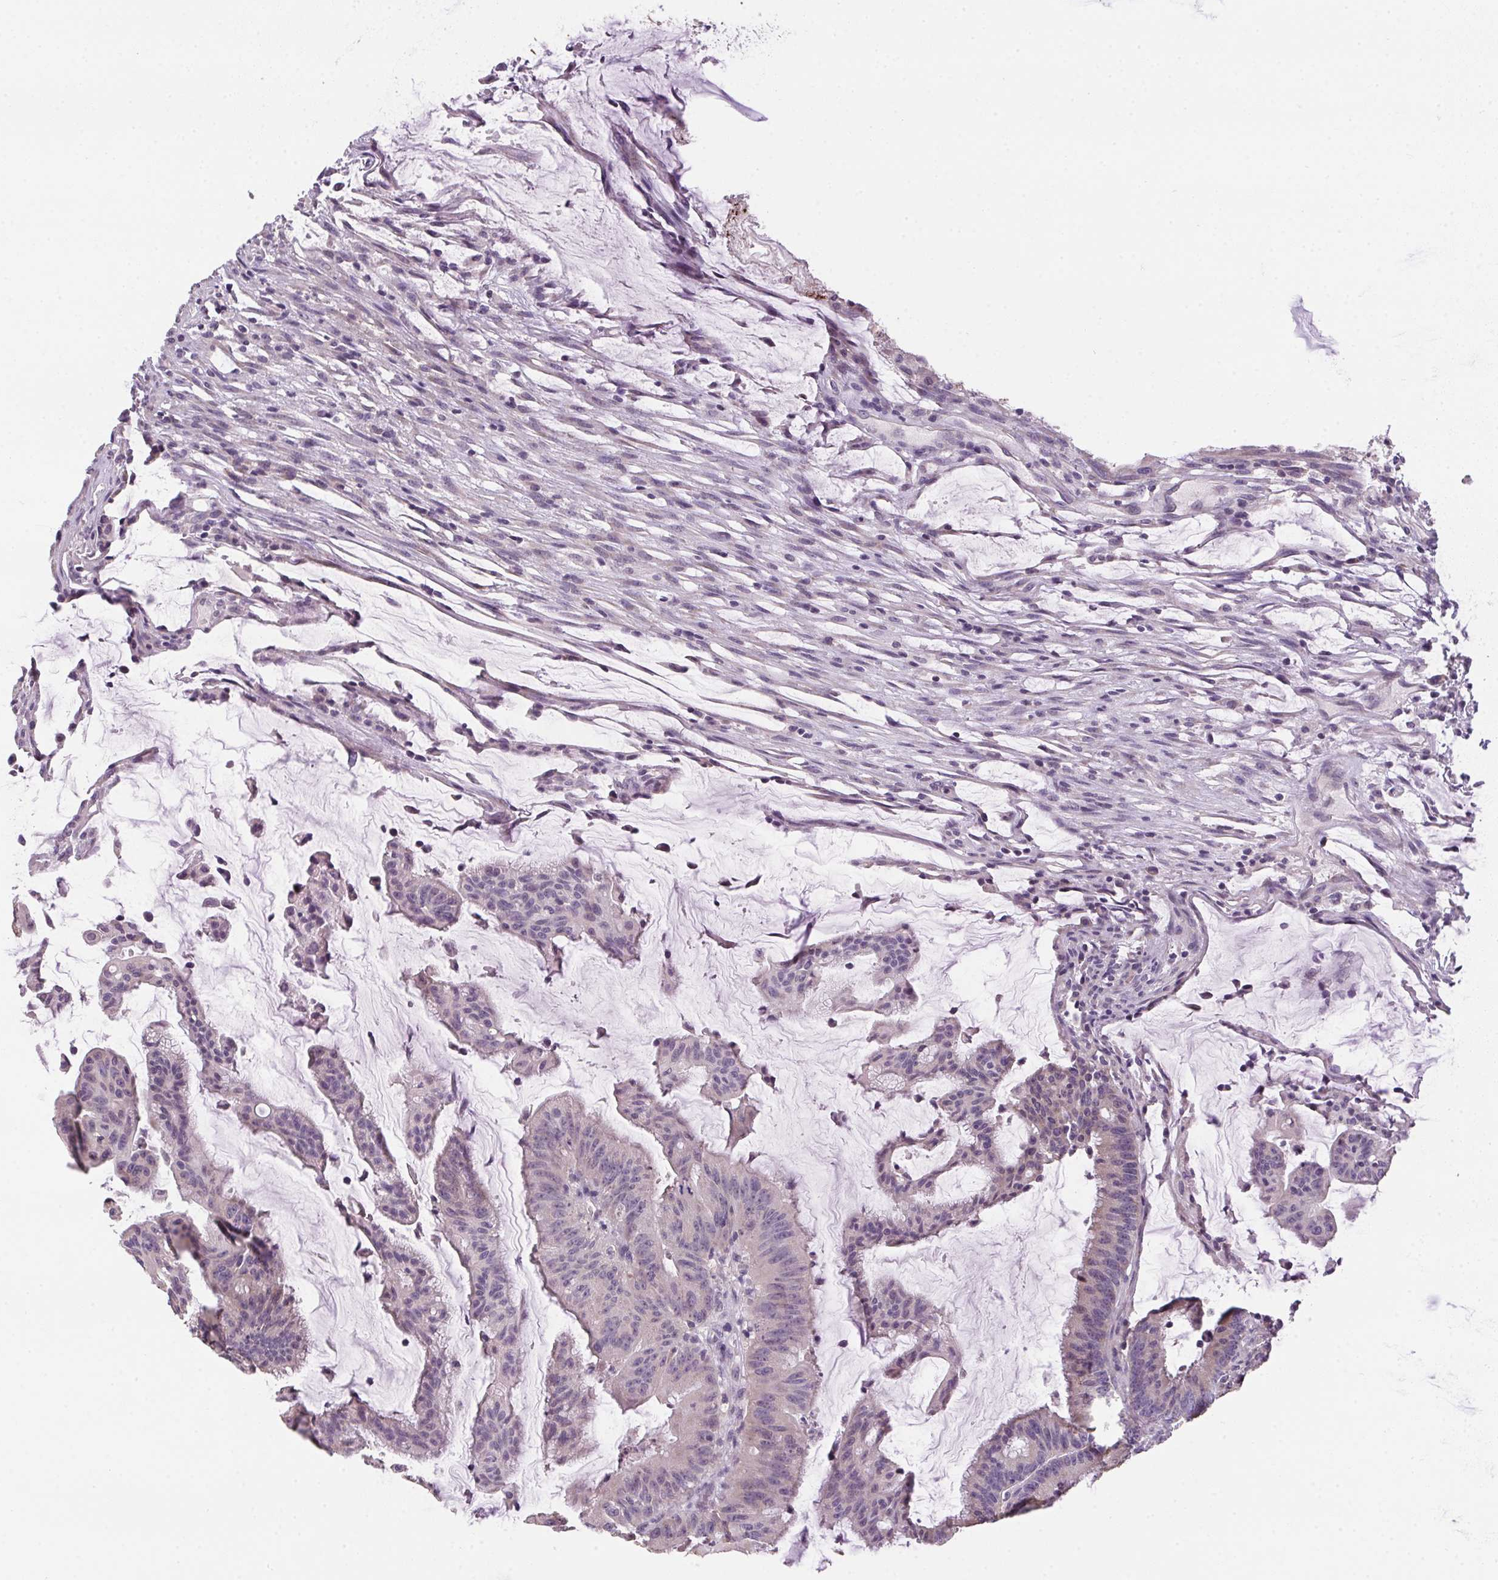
{"staining": {"intensity": "negative", "quantity": "none", "location": "none"}, "tissue": "colorectal cancer", "cell_type": "Tumor cells", "image_type": "cancer", "snomed": [{"axis": "morphology", "description": "Adenocarcinoma, NOS"}, {"axis": "topography", "description": "Colon"}], "caption": "Immunohistochemistry (IHC) photomicrograph of human colorectal cancer (adenocarcinoma) stained for a protein (brown), which exhibits no positivity in tumor cells.", "gene": "SPACA9", "patient": {"sex": "female", "age": 78}}